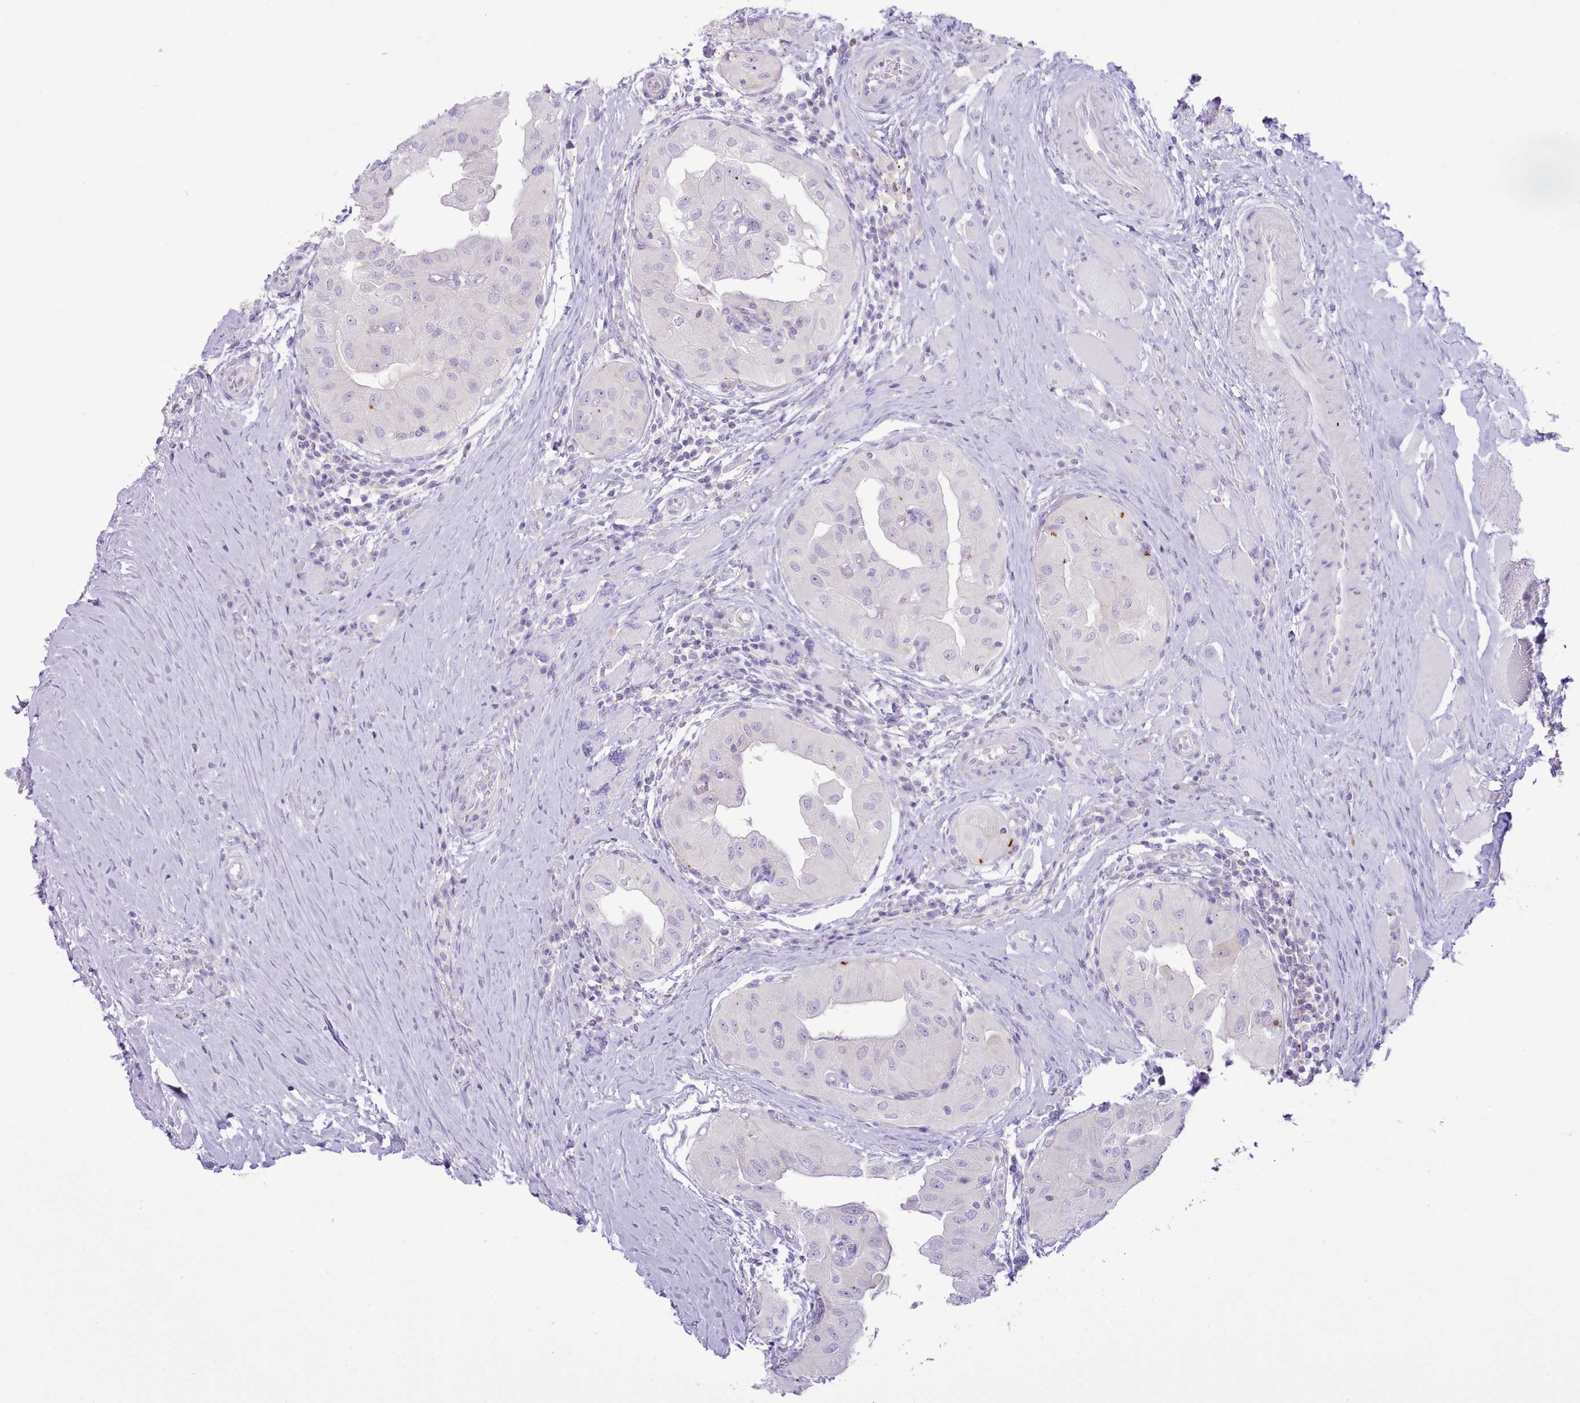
{"staining": {"intensity": "negative", "quantity": "none", "location": "none"}, "tissue": "thyroid cancer", "cell_type": "Tumor cells", "image_type": "cancer", "snomed": [{"axis": "morphology", "description": "Papillary adenocarcinoma, NOS"}, {"axis": "topography", "description": "Thyroid gland"}], "caption": "Tumor cells show no significant protein positivity in thyroid cancer (papillary adenocarcinoma). Nuclei are stained in blue.", "gene": "MDFI", "patient": {"sex": "female", "age": 59}}